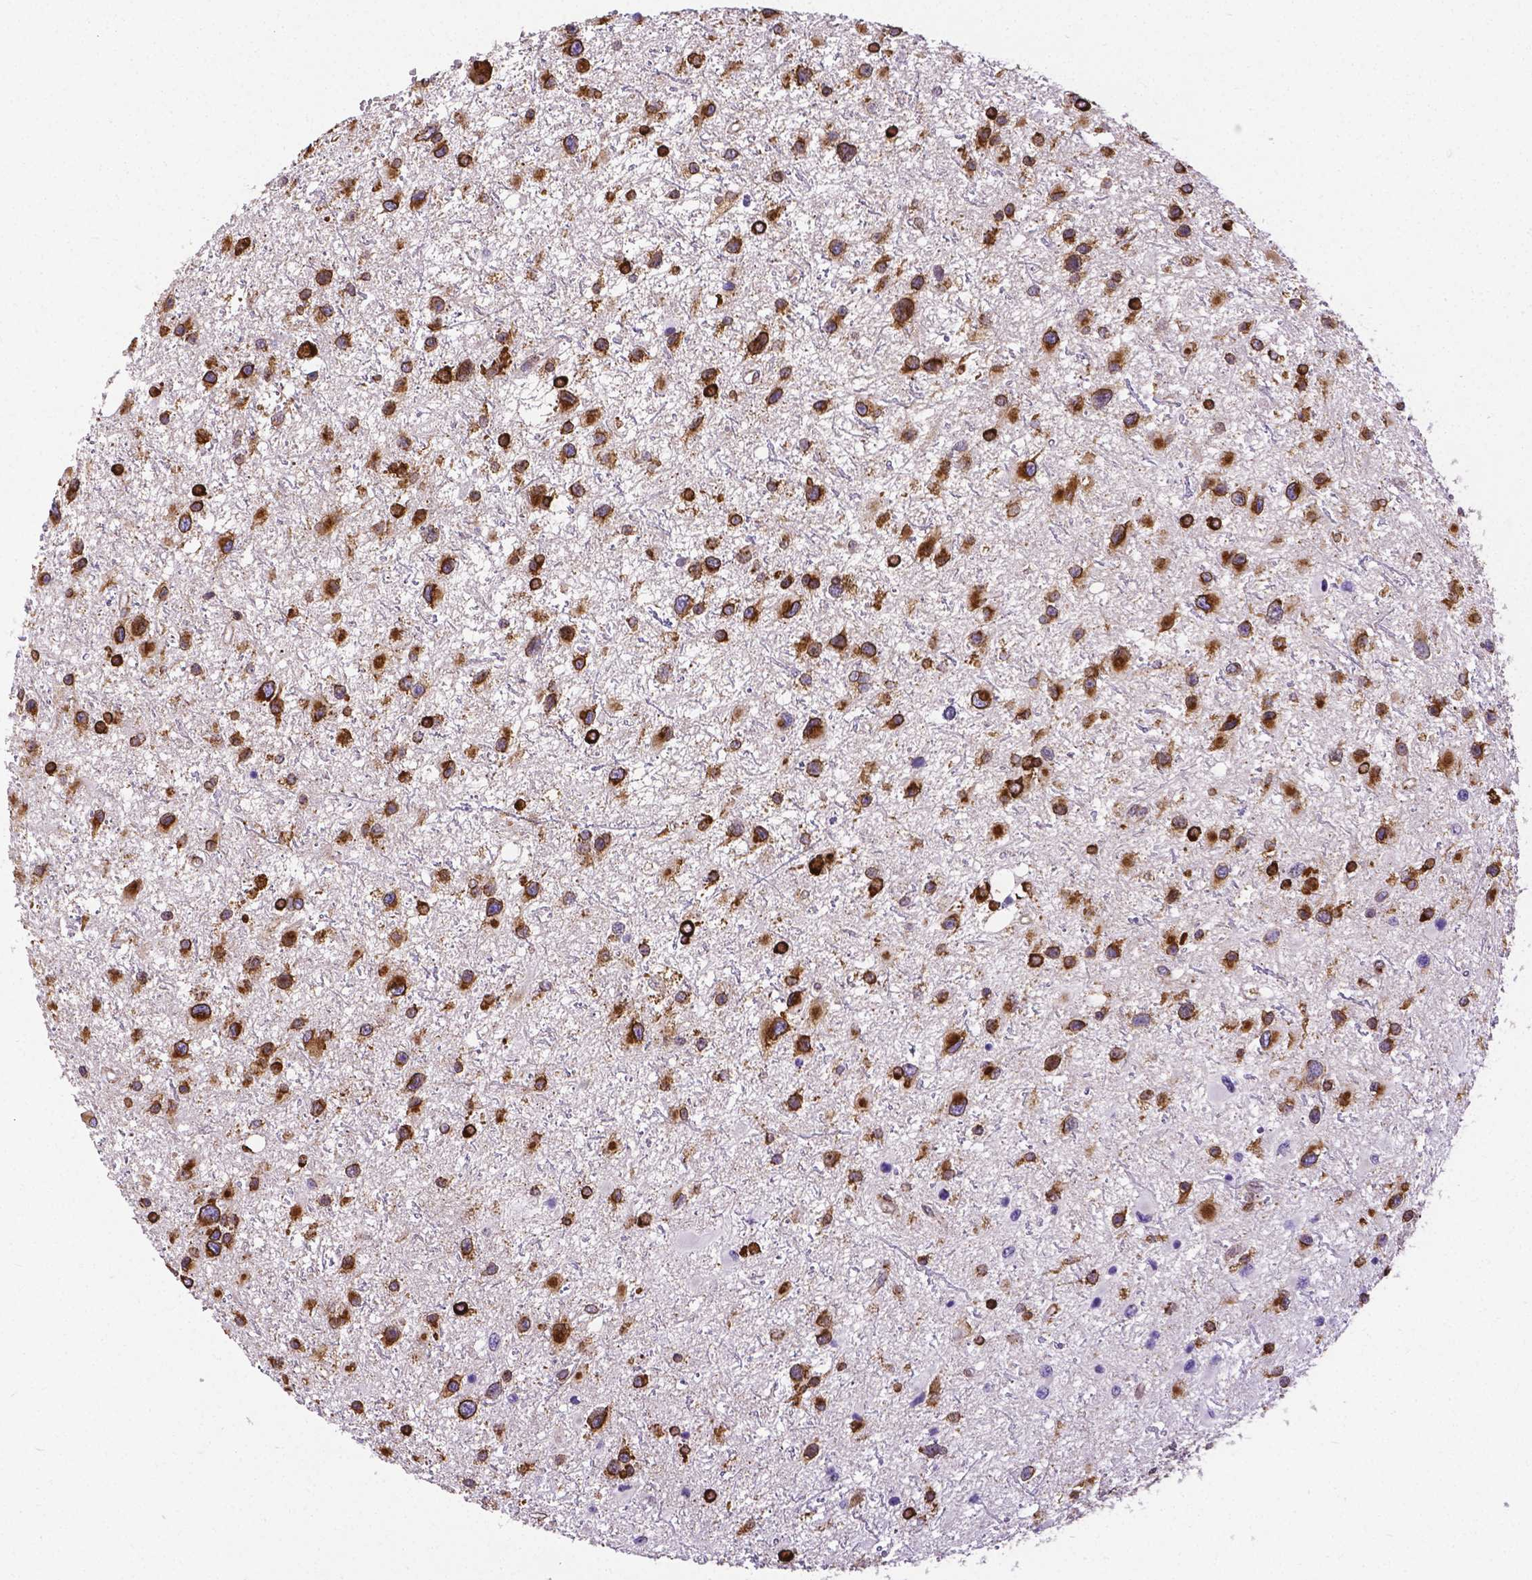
{"staining": {"intensity": "strong", "quantity": ">75%", "location": "cytoplasmic/membranous"}, "tissue": "glioma", "cell_type": "Tumor cells", "image_type": "cancer", "snomed": [{"axis": "morphology", "description": "Glioma, malignant, Low grade"}, {"axis": "topography", "description": "Brain"}], "caption": "Brown immunohistochemical staining in malignant low-grade glioma shows strong cytoplasmic/membranous expression in about >75% of tumor cells. (brown staining indicates protein expression, while blue staining denotes nuclei).", "gene": "MTDH", "patient": {"sex": "female", "age": 32}}